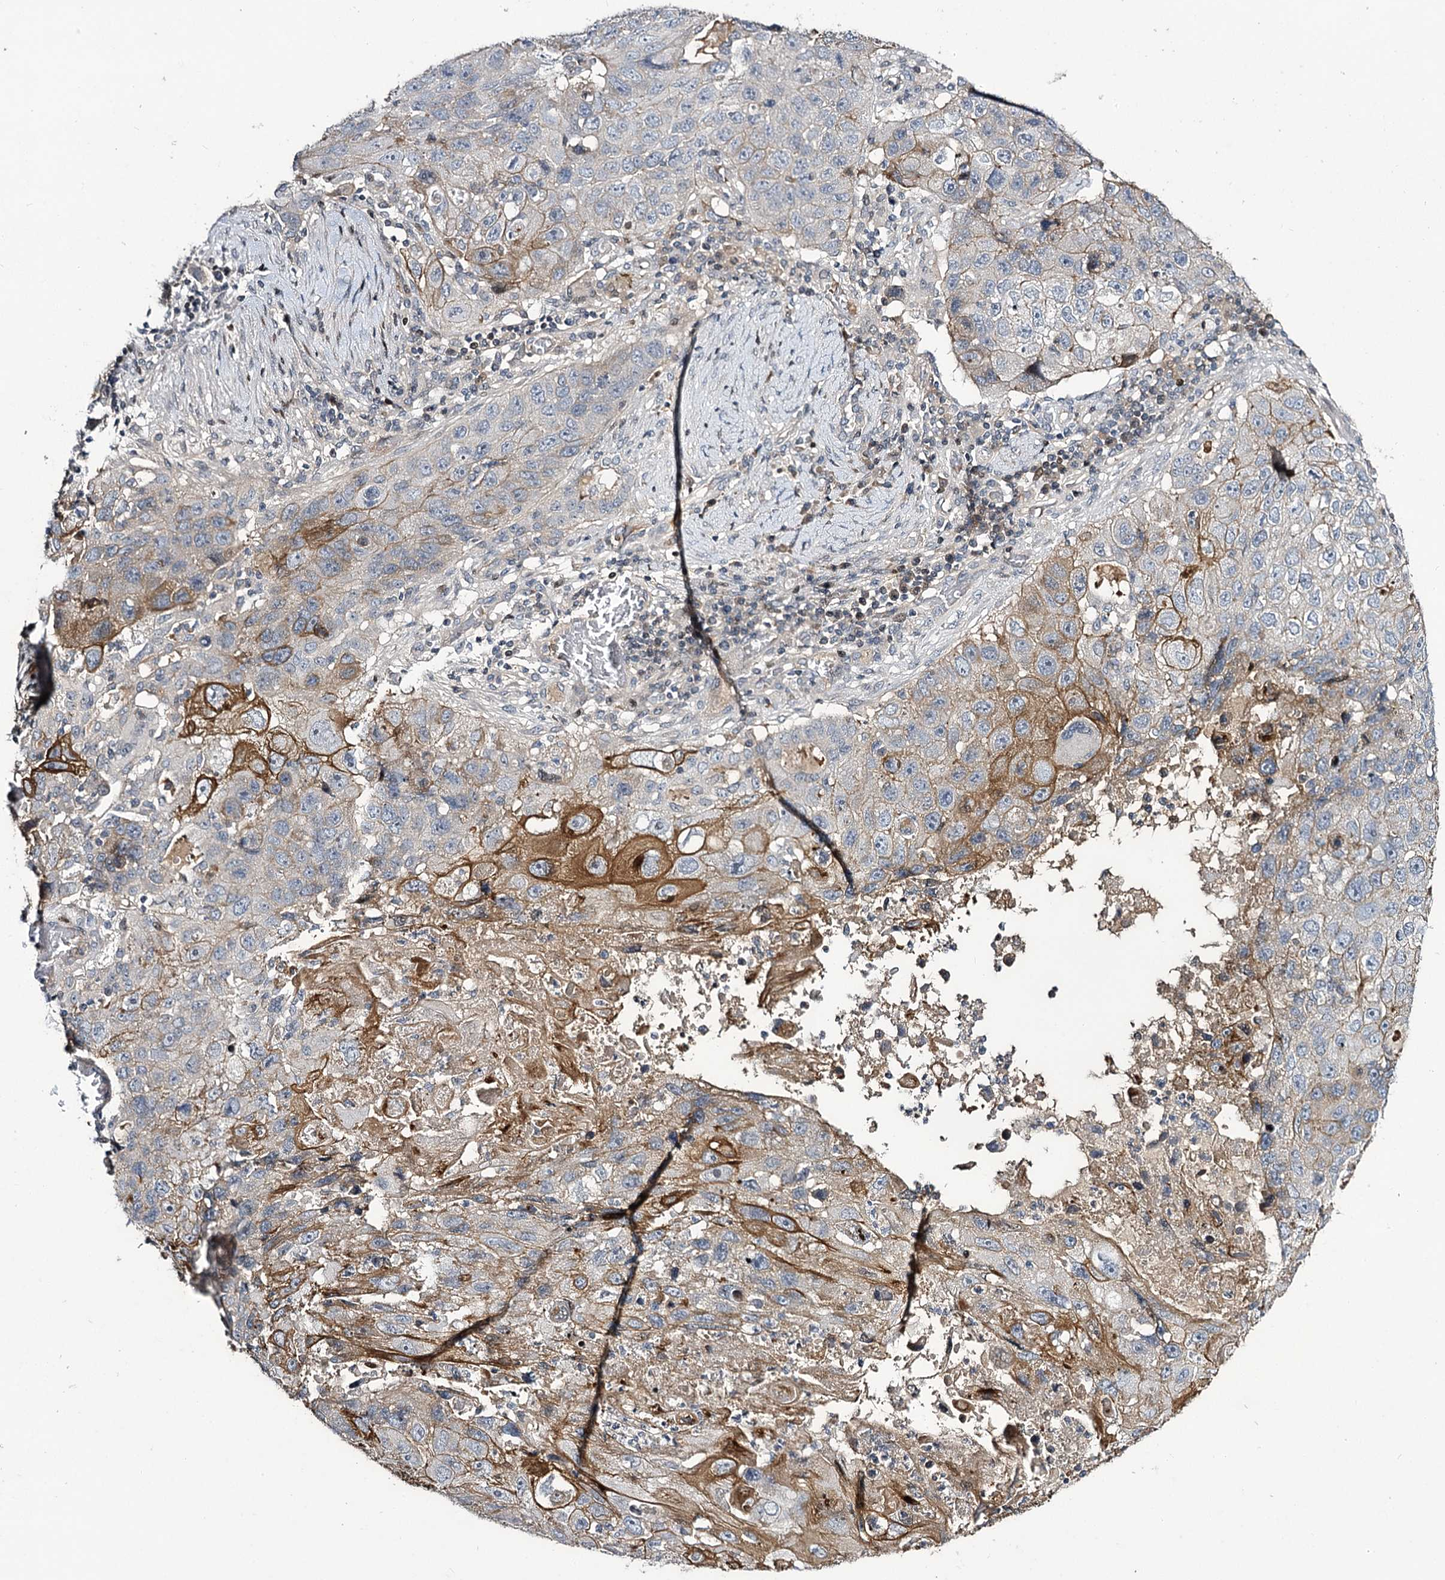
{"staining": {"intensity": "moderate", "quantity": "<25%", "location": "cytoplasmic/membranous"}, "tissue": "lung cancer", "cell_type": "Tumor cells", "image_type": "cancer", "snomed": [{"axis": "morphology", "description": "Squamous cell carcinoma, NOS"}, {"axis": "topography", "description": "Lung"}], "caption": "The photomicrograph displays immunohistochemical staining of lung squamous cell carcinoma. There is moderate cytoplasmic/membranous expression is appreciated in about <25% of tumor cells.", "gene": "ITFG2", "patient": {"sex": "male", "age": 61}}